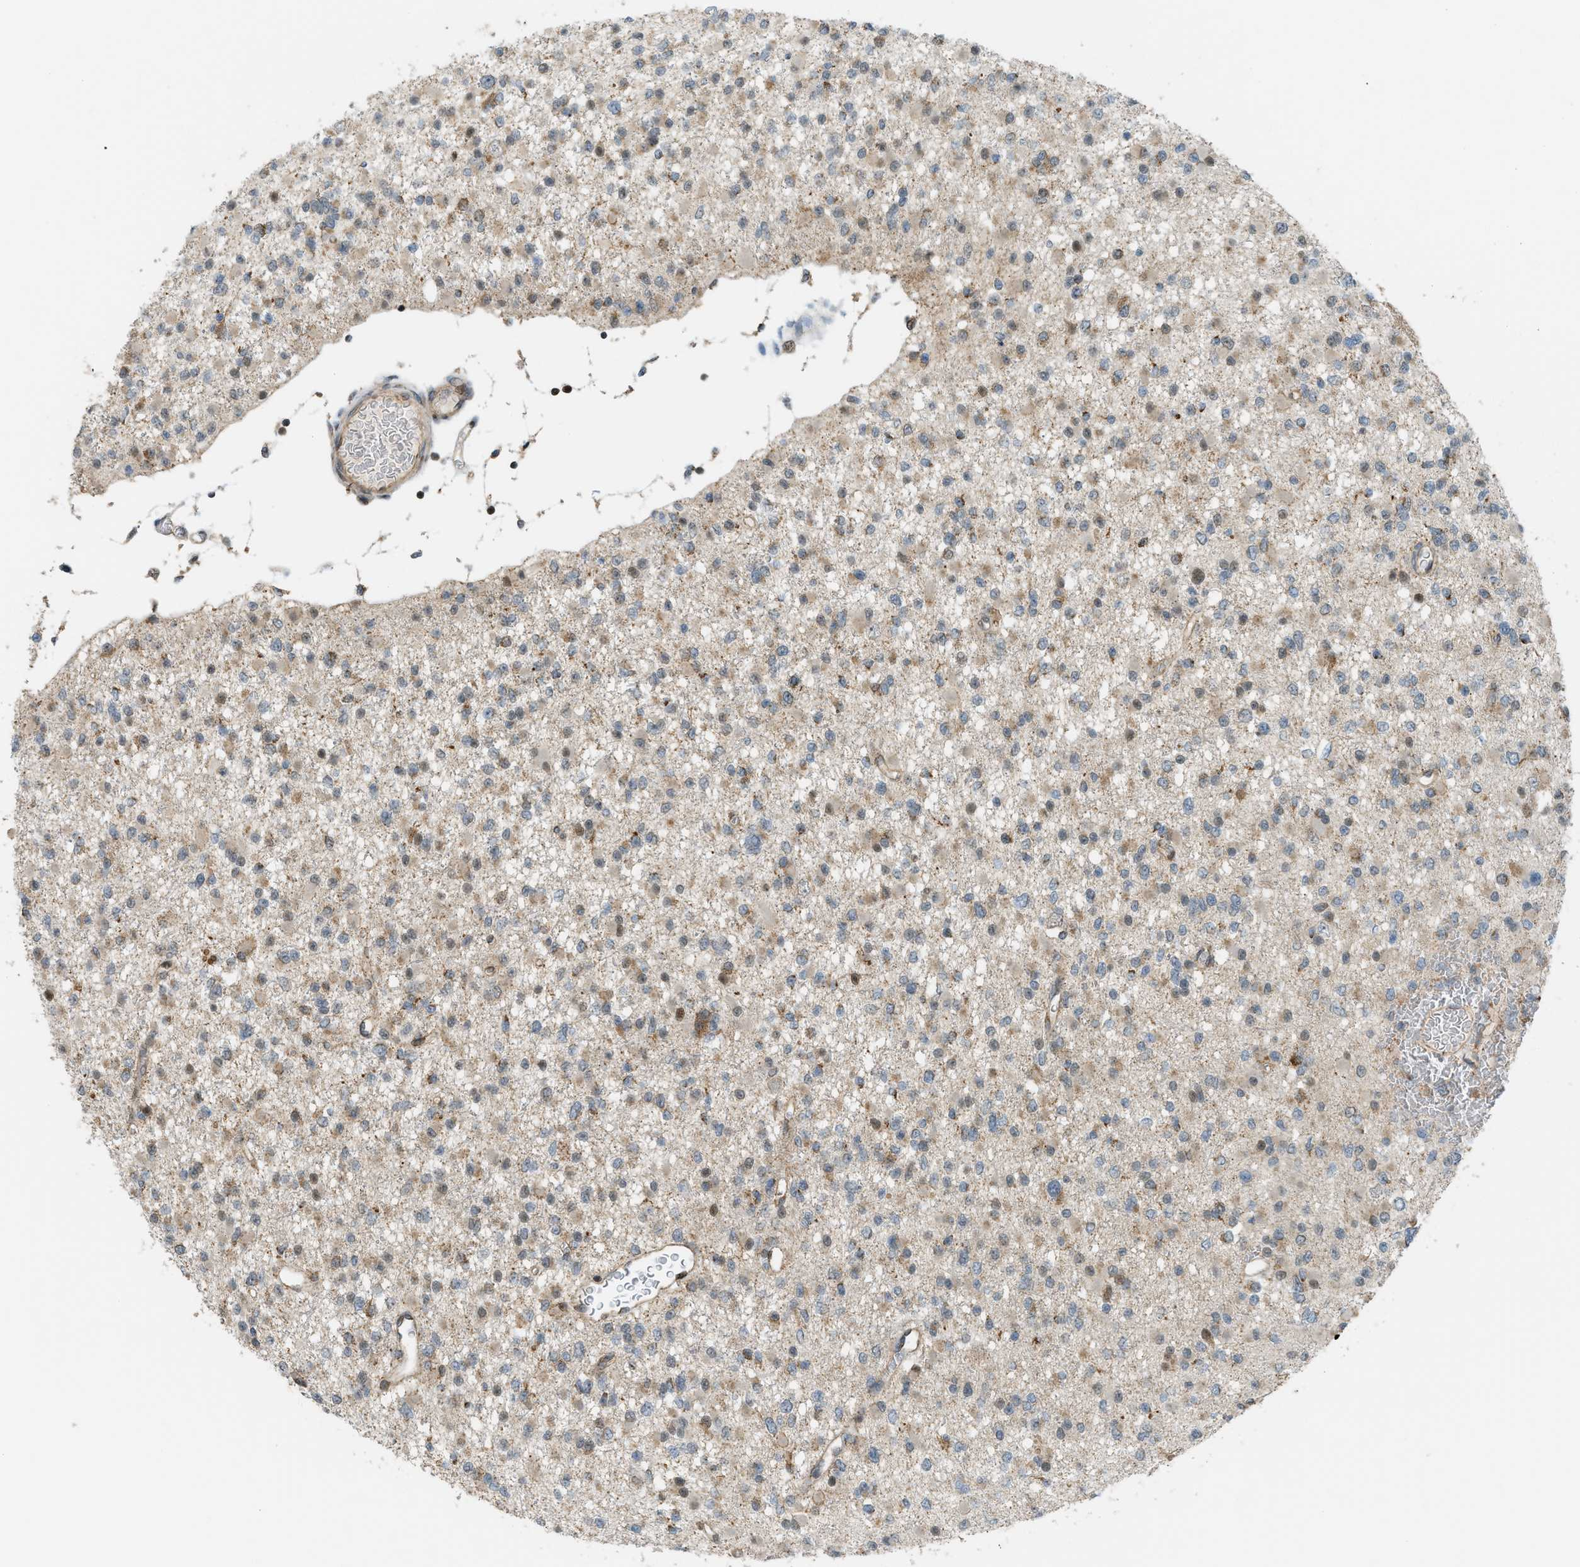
{"staining": {"intensity": "weak", "quantity": ">75%", "location": "cytoplasmic/membranous,nuclear"}, "tissue": "glioma", "cell_type": "Tumor cells", "image_type": "cancer", "snomed": [{"axis": "morphology", "description": "Glioma, malignant, Low grade"}, {"axis": "topography", "description": "Brain"}], "caption": "IHC of low-grade glioma (malignant) reveals low levels of weak cytoplasmic/membranous and nuclear positivity in about >75% of tumor cells.", "gene": "CCDC186", "patient": {"sex": "female", "age": 22}}